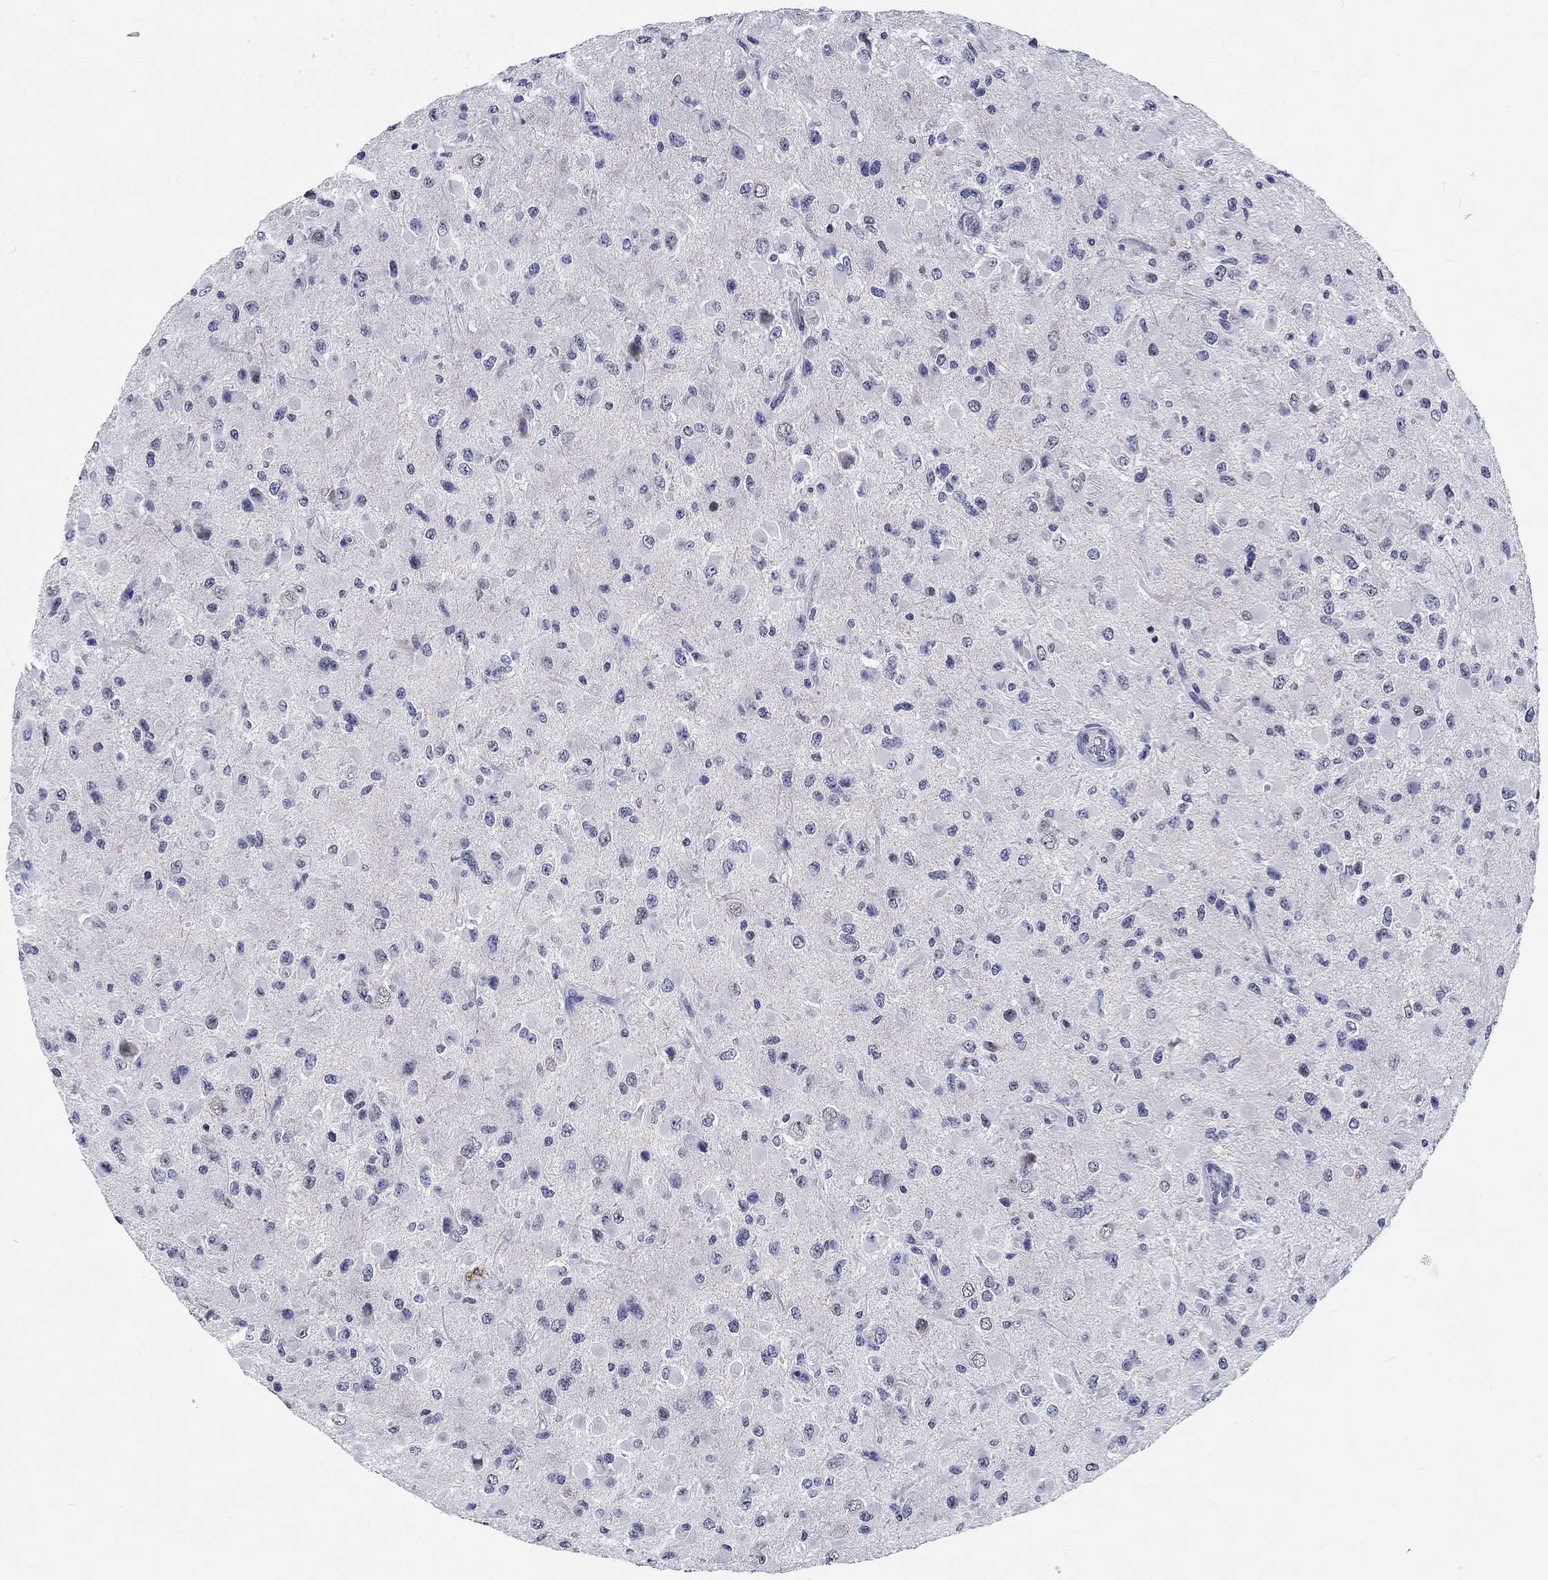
{"staining": {"intensity": "negative", "quantity": "none", "location": "none"}, "tissue": "glioma", "cell_type": "Tumor cells", "image_type": "cancer", "snomed": [{"axis": "morphology", "description": "Glioma, malignant, High grade"}, {"axis": "topography", "description": "Cerebral cortex"}], "caption": "This micrograph is of glioma stained with immunohistochemistry (IHC) to label a protein in brown with the nuclei are counter-stained blue. There is no expression in tumor cells.", "gene": "GRIN1", "patient": {"sex": "male", "age": 35}}